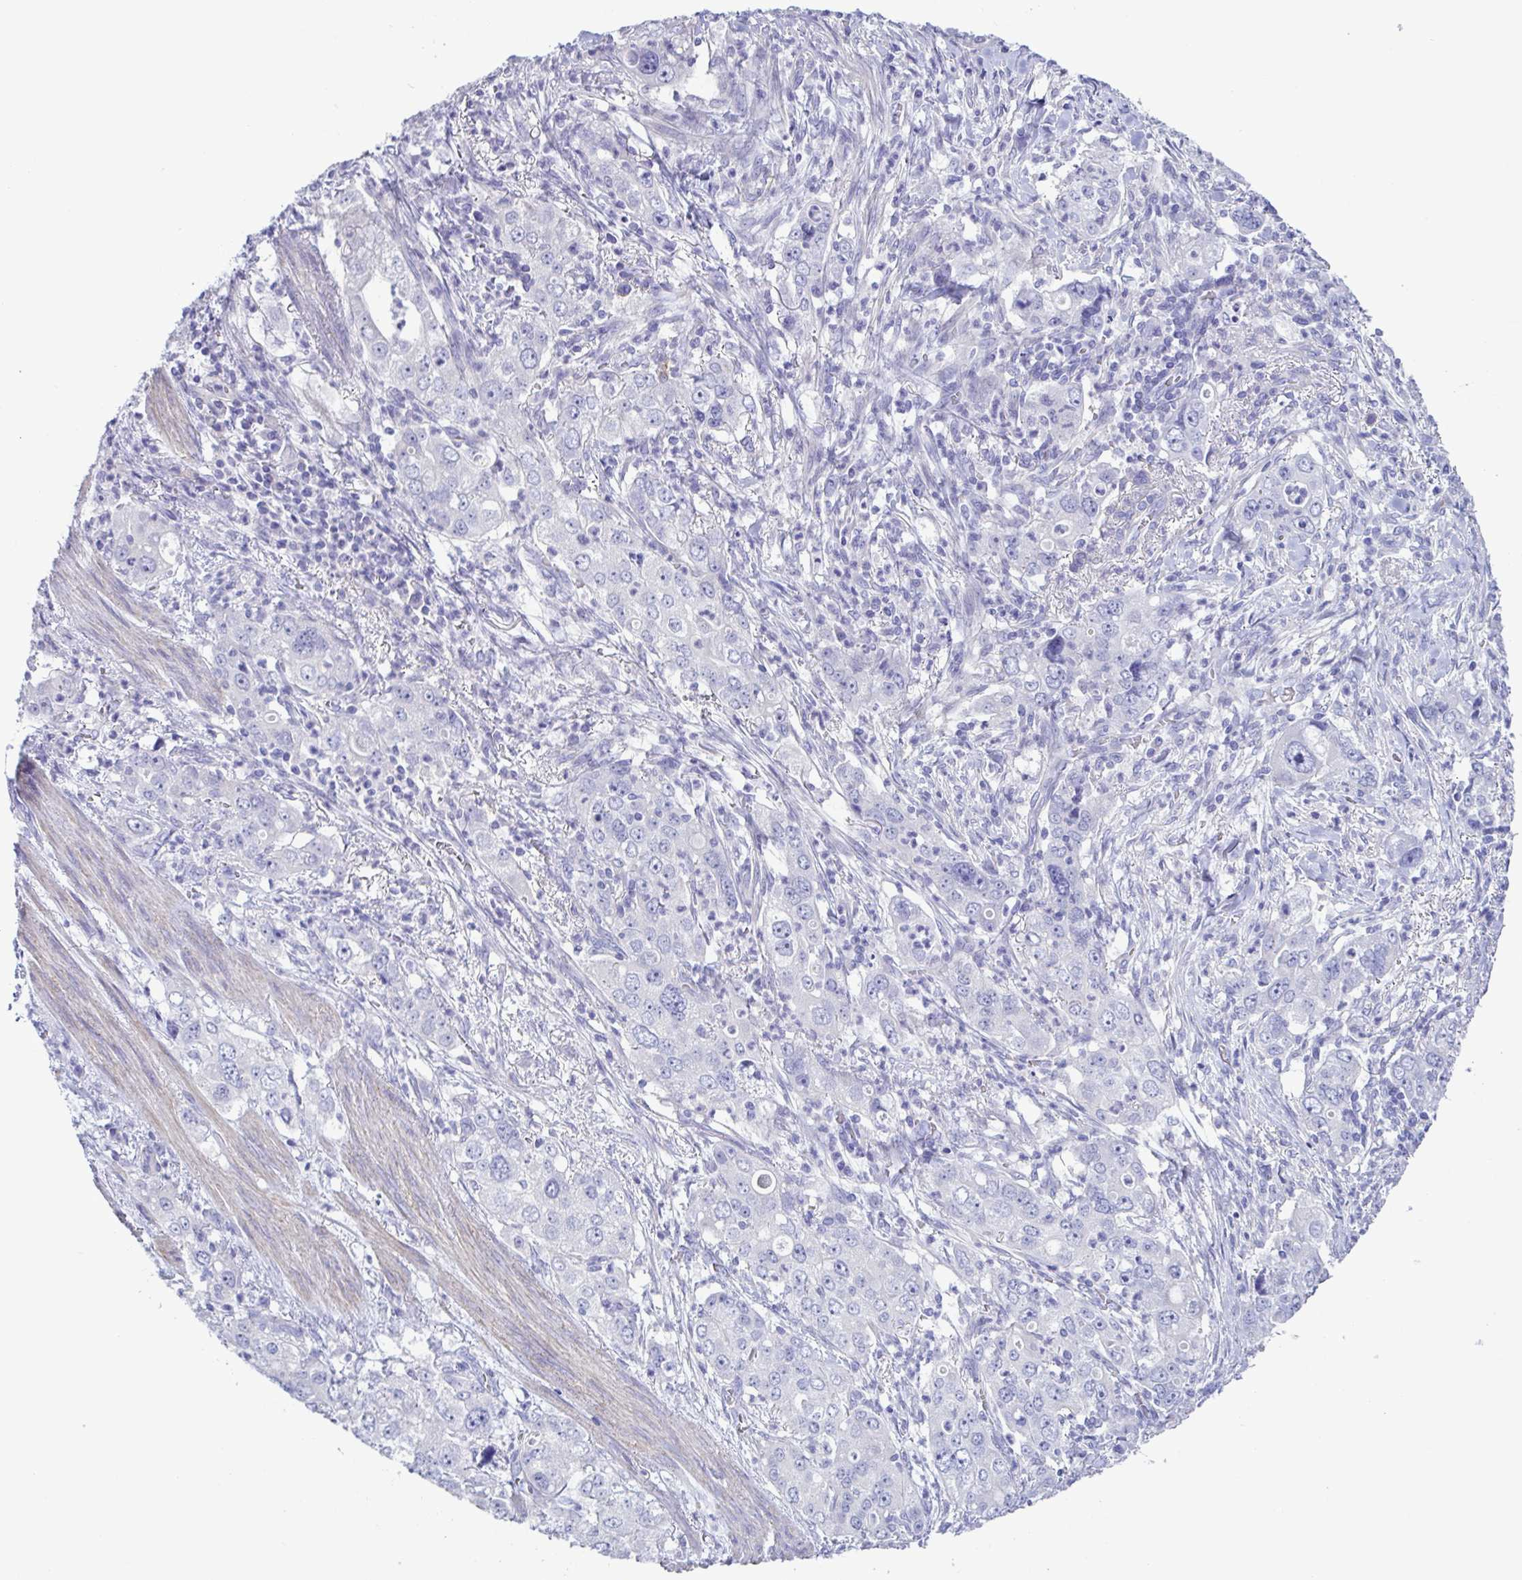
{"staining": {"intensity": "negative", "quantity": "none", "location": "none"}, "tissue": "stomach cancer", "cell_type": "Tumor cells", "image_type": "cancer", "snomed": [{"axis": "morphology", "description": "Adenocarcinoma, NOS"}, {"axis": "topography", "description": "Stomach, upper"}], "caption": "Tumor cells show no significant staining in stomach cancer.", "gene": "MED11", "patient": {"sex": "male", "age": 75}}